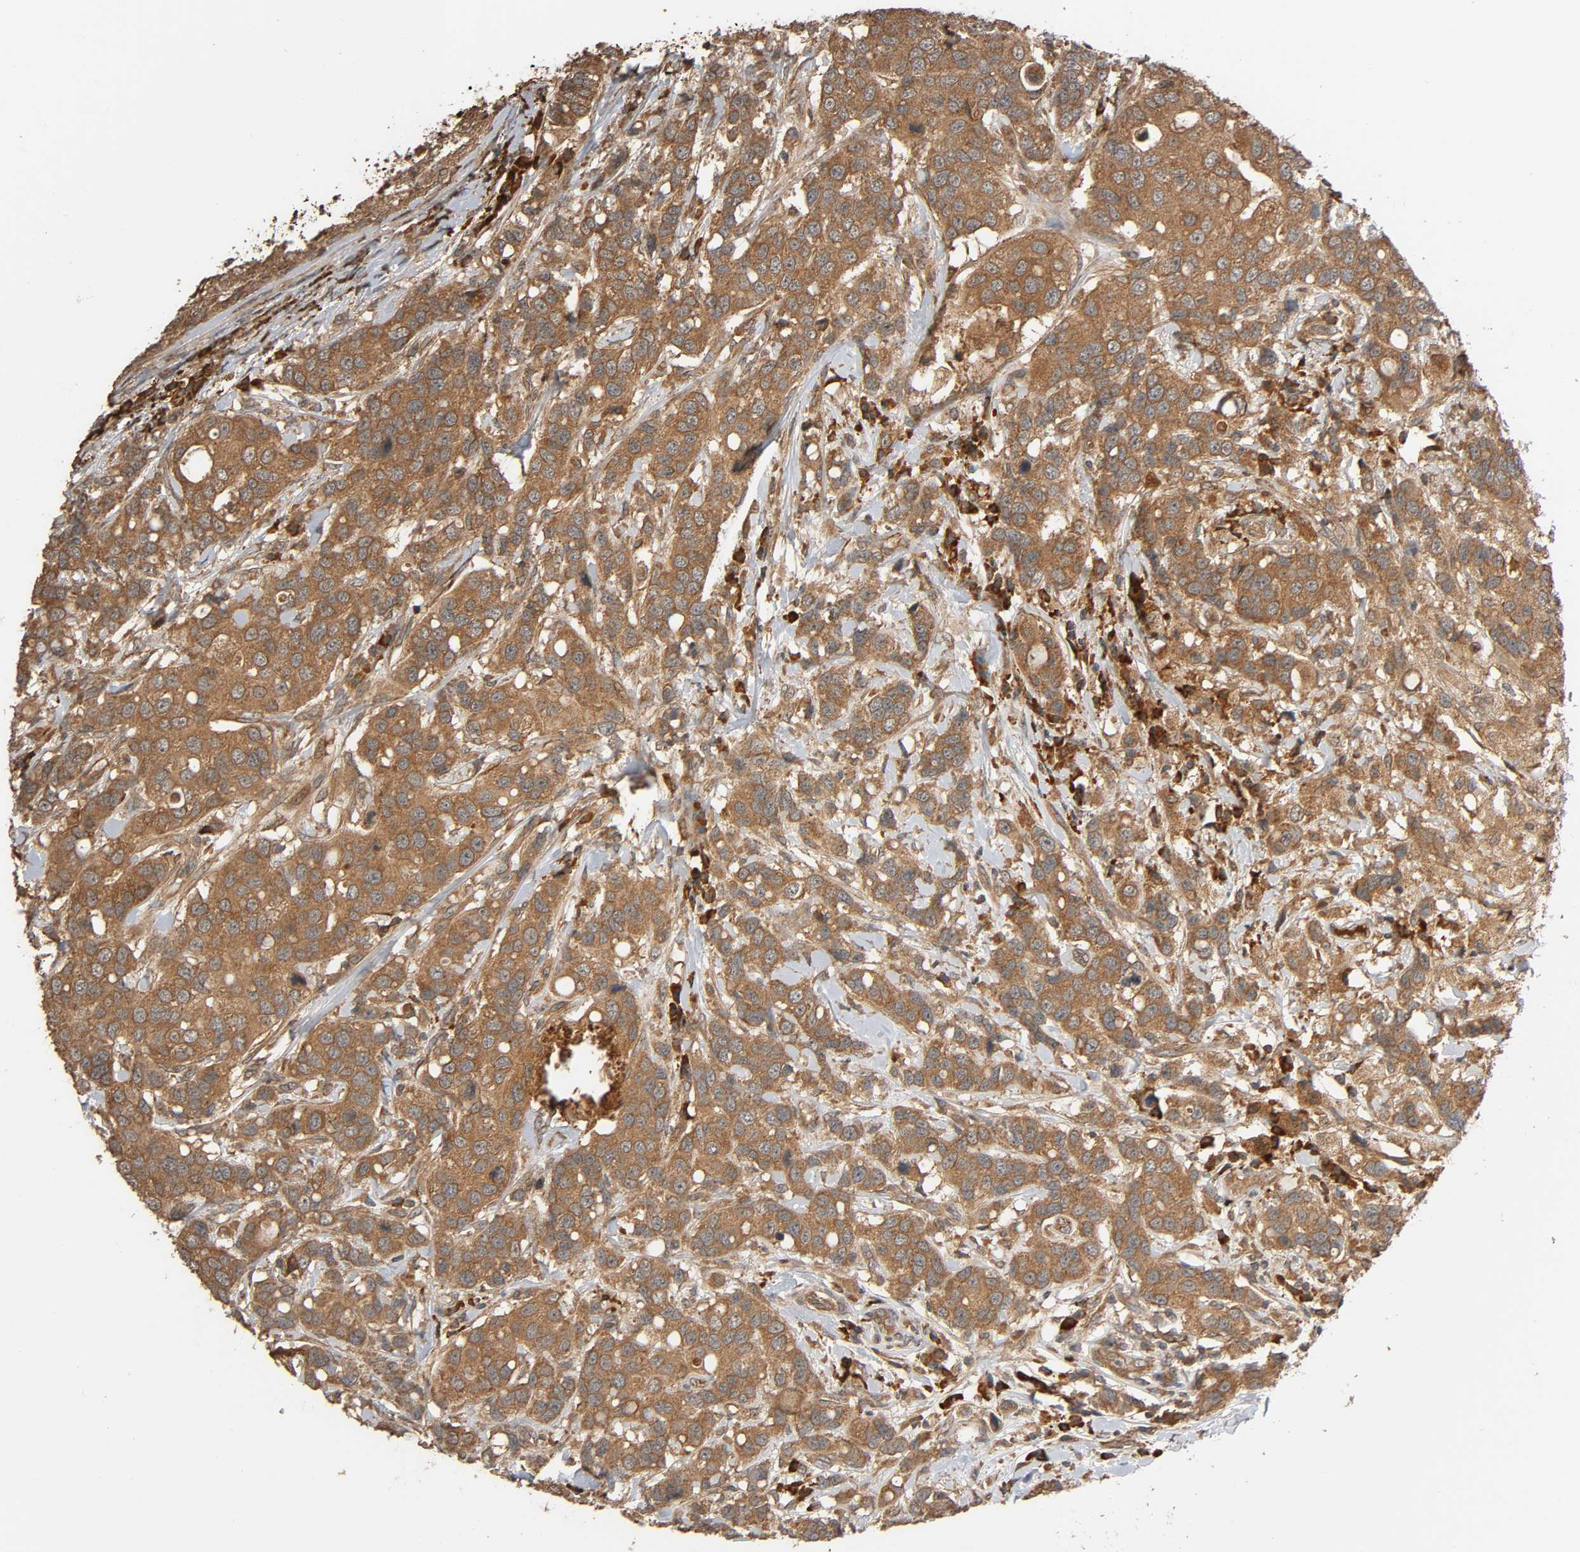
{"staining": {"intensity": "moderate", "quantity": ">75%", "location": "cytoplasmic/membranous"}, "tissue": "breast cancer", "cell_type": "Tumor cells", "image_type": "cancer", "snomed": [{"axis": "morphology", "description": "Duct carcinoma"}, {"axis": "topography", "description": "Breast"}], "caption": "IHC (DAB) staining of breast cancer exhibits moderate cytoplasmic/membranous protein positivity in about >75% of tumor cells.", "gene": "MAP3K8", "patient": {"sex": "female", "age": 27}}